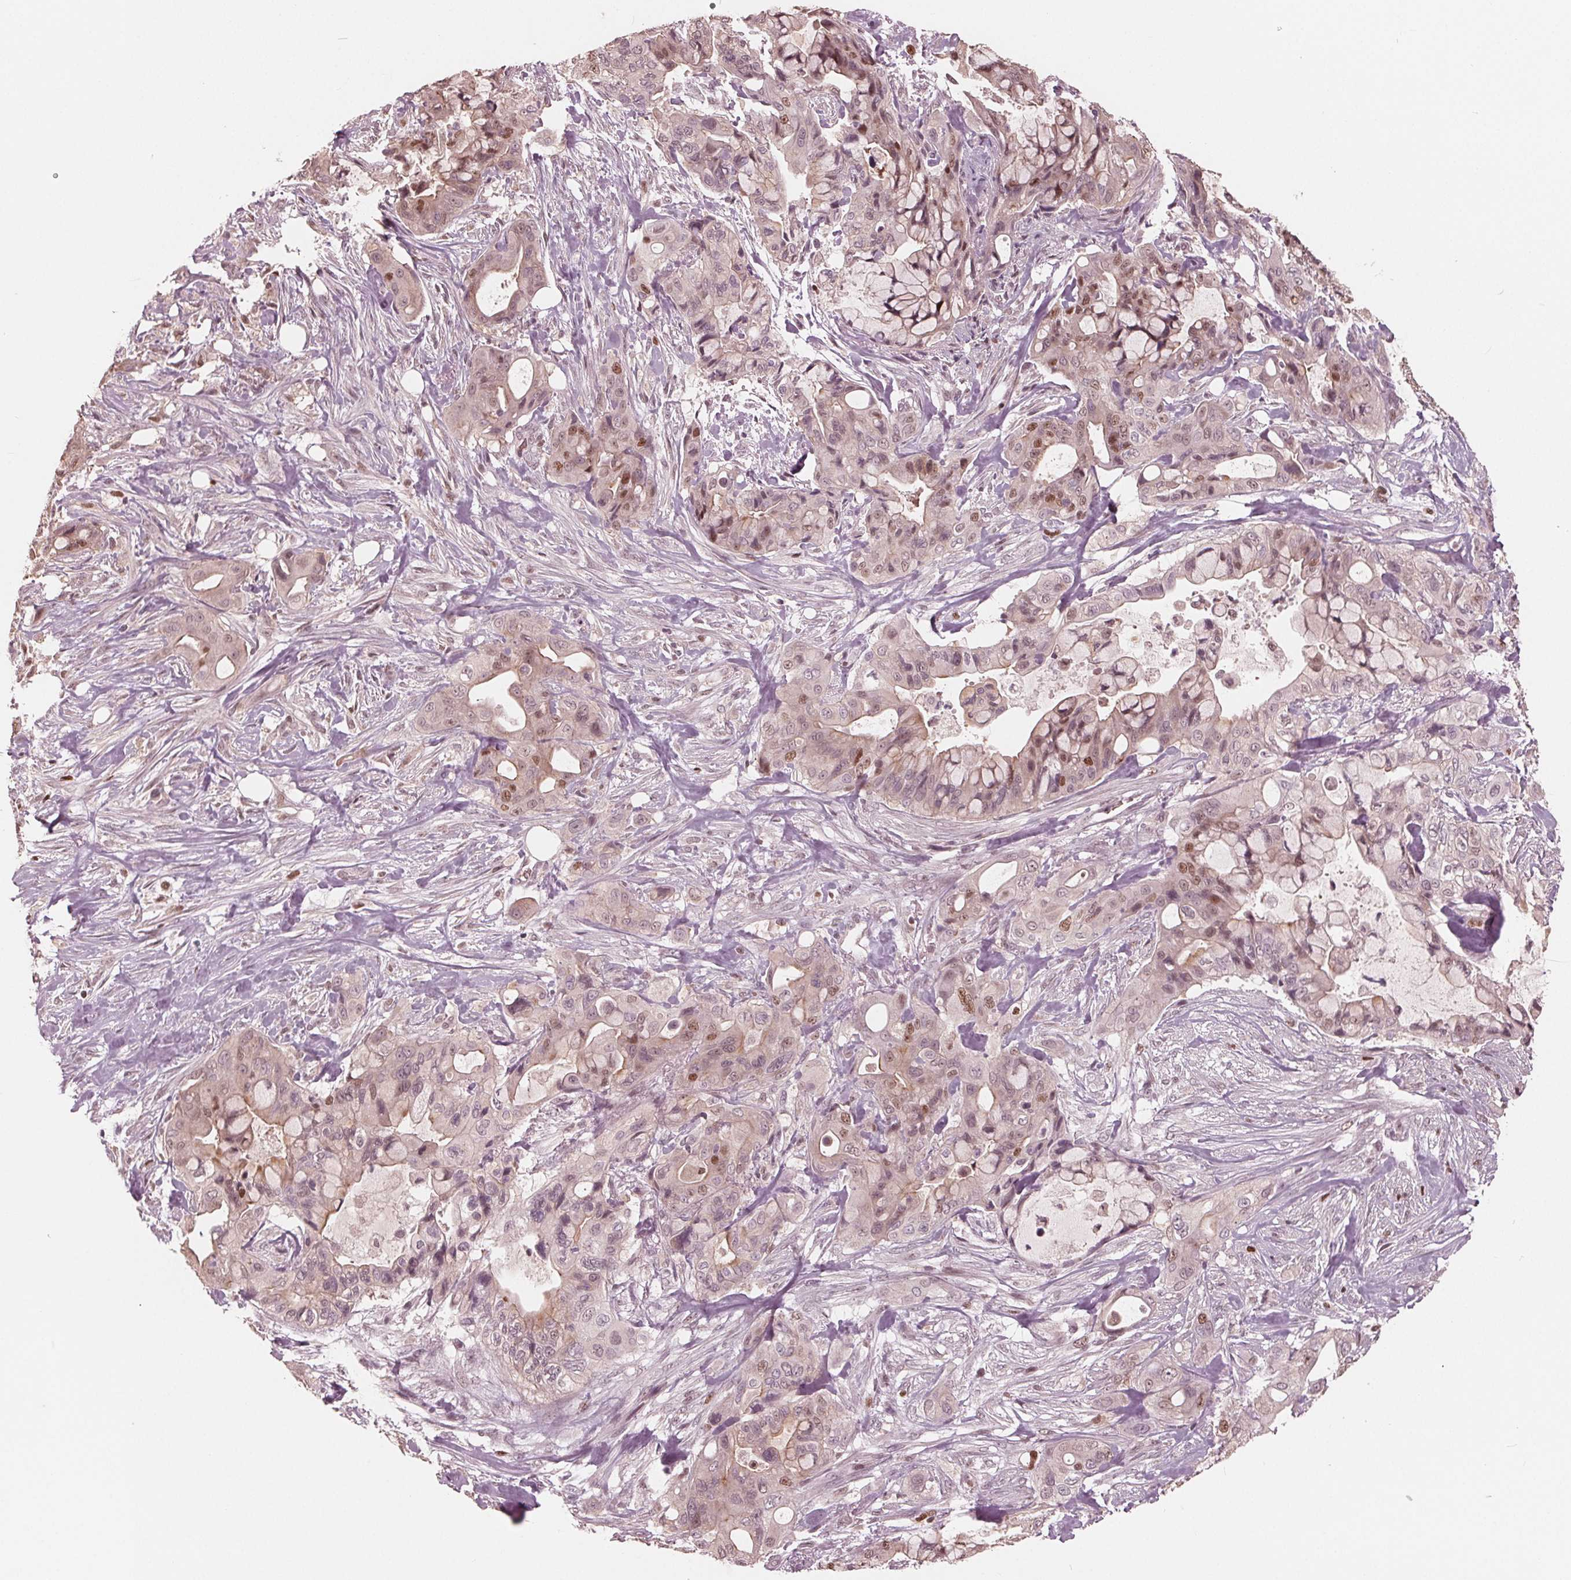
{"staining": {"intensity": "weak", "quantity": "<25%", "location": "cytoplasmic/membranous,nuclear"}, "tissue": "pancreatic cancer", "cell_type": "Tumor cells", "image_type": "cancer", "snomed": [{"axis": "morphology", "description": "Adenocarcinoma, NOS"}, {"axis": "topography", "description": "Pancreas"}], "caption": "Protein analysis of pancreatic cancer (adenocarcinoma) displays no significant staining in tumor cells.", "gene": "HIRIP3", "patient": {"sex": "male", "age": 71}}